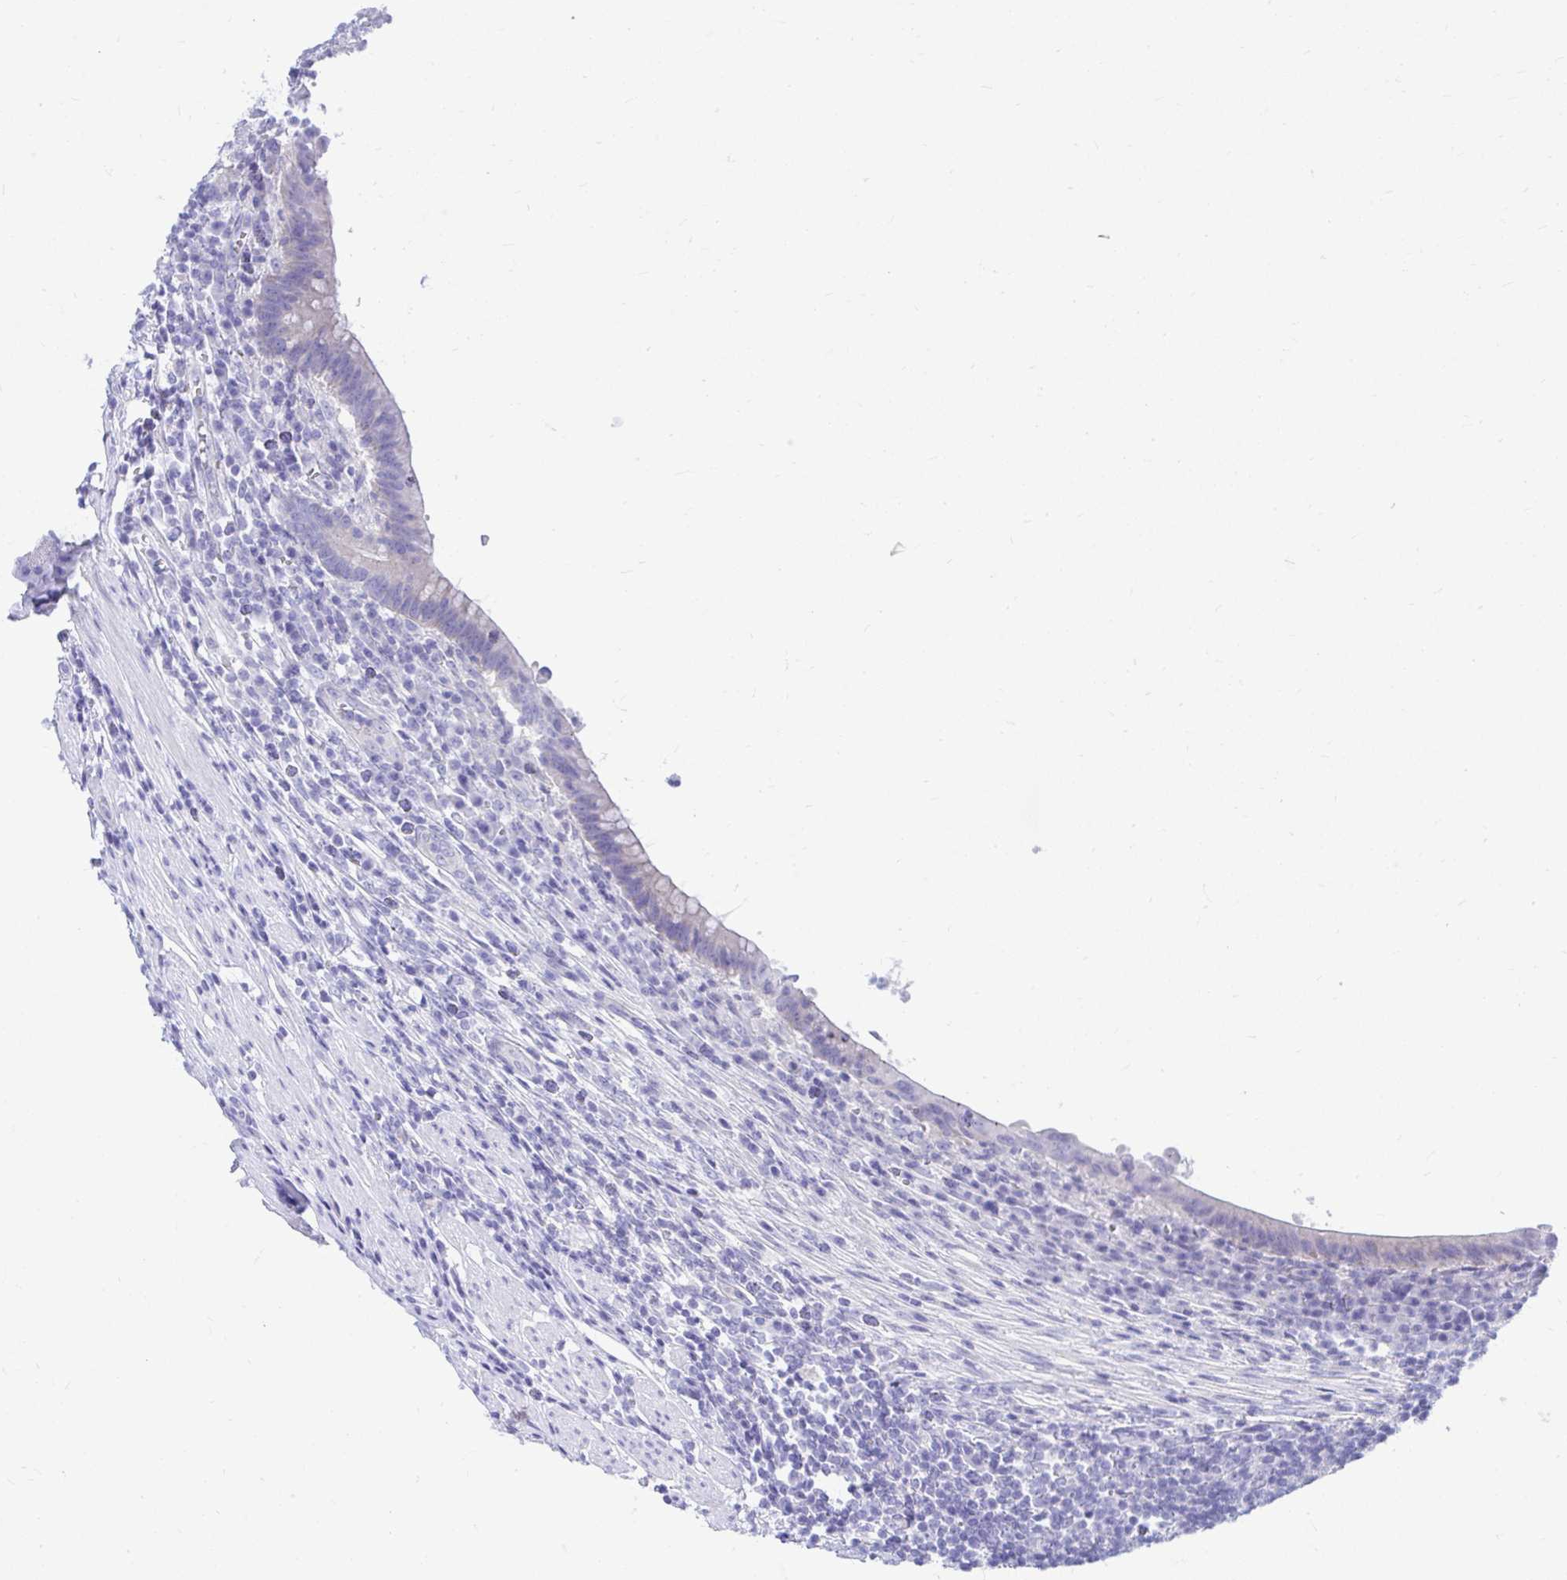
{"staining": {"intensity": "negative", "quantity": "none", "location": "none"}, "tissue": "appendix", "cell_type": "Glandular cells", "image_type": "normal", "snomed": [{"axis": "morphology", "description": "Normal tissue, NOS"}, {"axis": "topography", "description": "Appendix"}], "caption": "The photomicrograph reveals no significant positivity in glandular cells of appendix.", "gene": "SHISA8", "patient": {"sex": "female", "age": 56}}